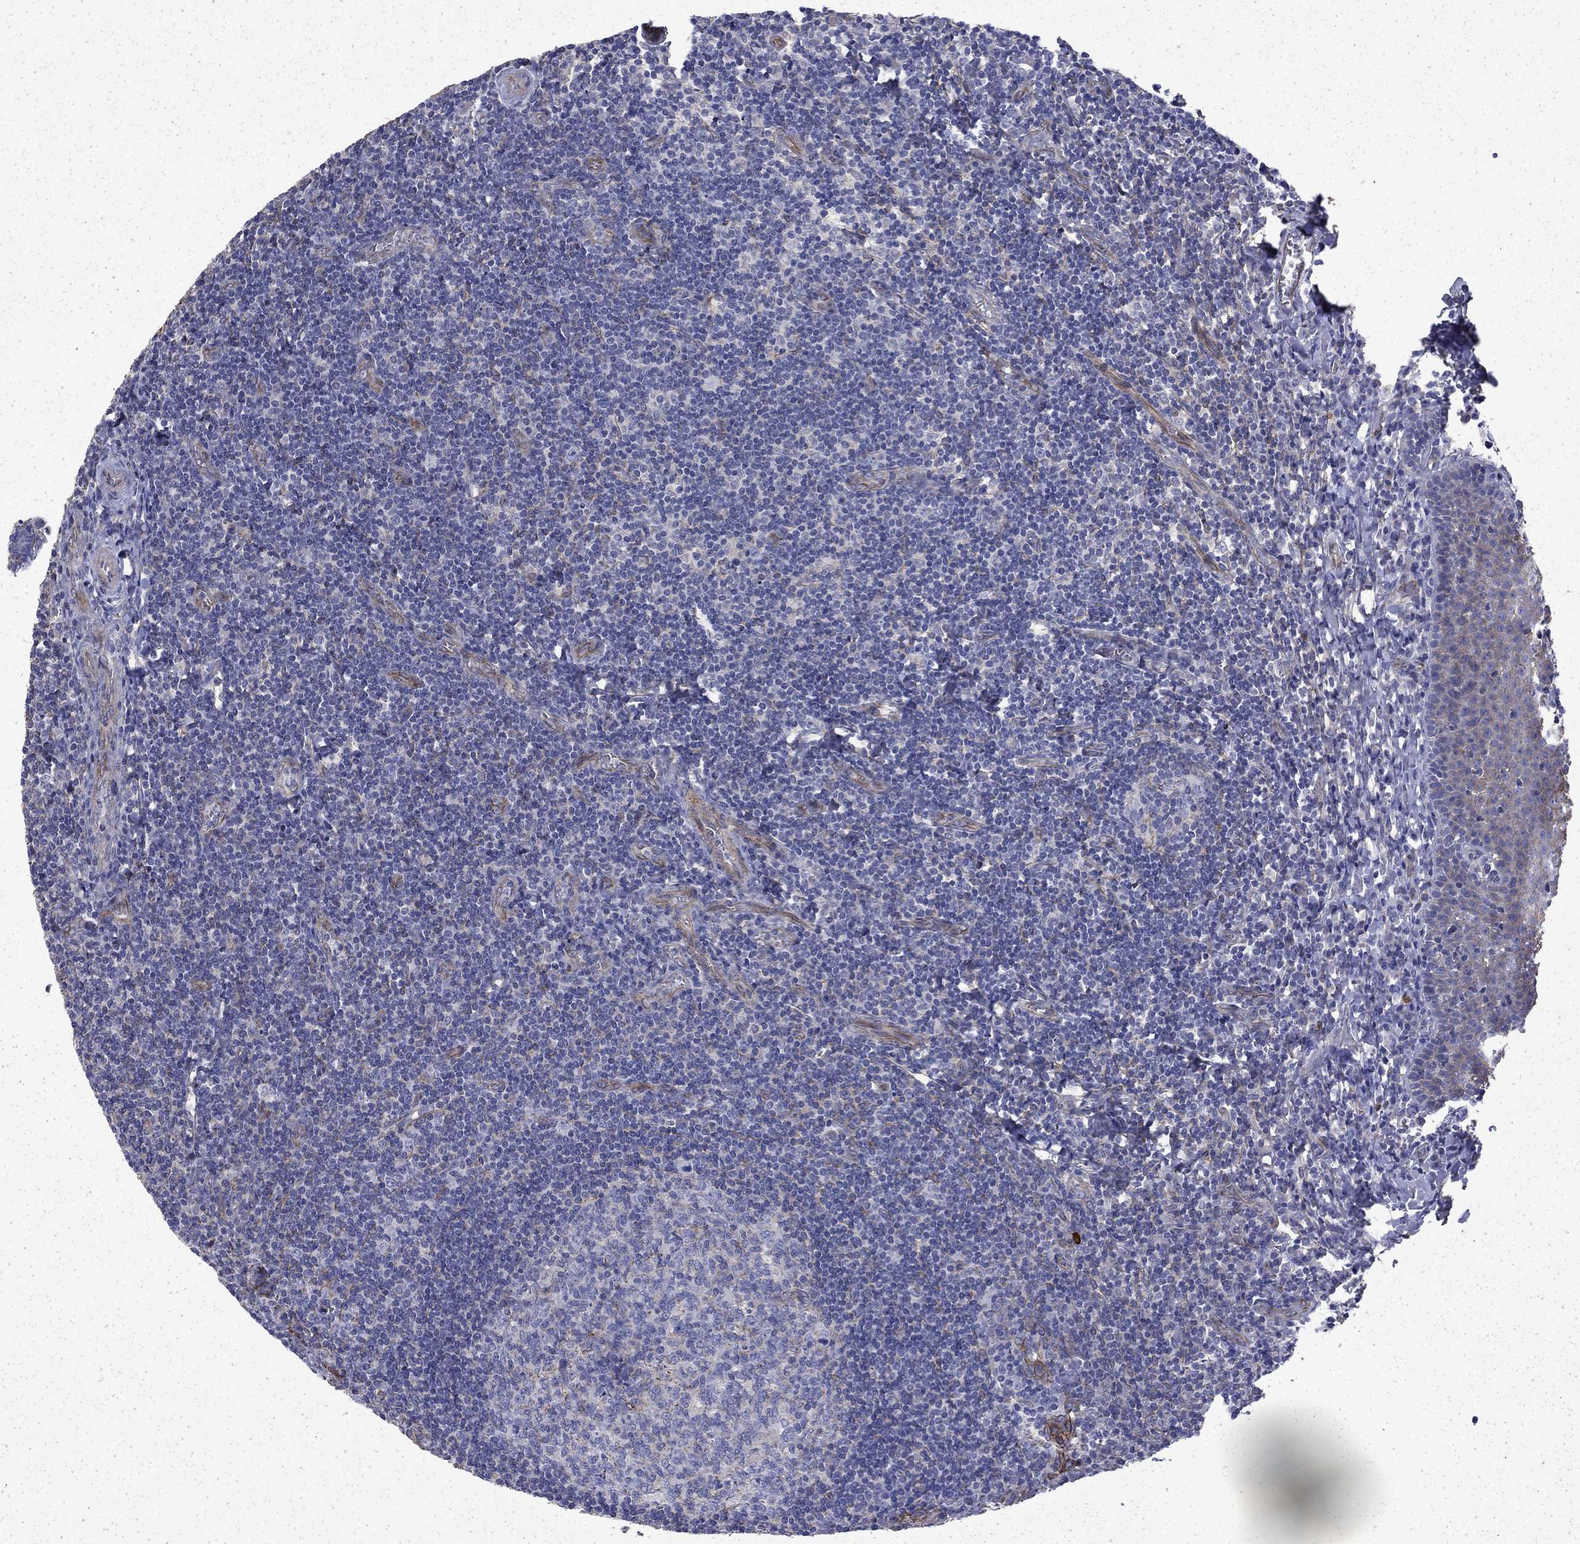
{"staining": {"intensity": "weak", "quantity": "<25%", "location": "cytoplasmic/membranous"}, "tissue": "tonsil", "cell_type": "Germinal center cells", "image_type": "normal", "snomed": [{"axis": "morphology", "description": "Normal tissue, NOS"}, {"axis": "morphology", "description": "Inflammation, NOS"}, {"axis": "topography", "description": "Tonsil"}], "caption": "A high-resolution image shows immunohistochemistry staining of benign tonsil, which exhibits no significant positivity in germinal center cells.", "gene": "DTNA", "patient": {"sex": "female", "age": 31}}